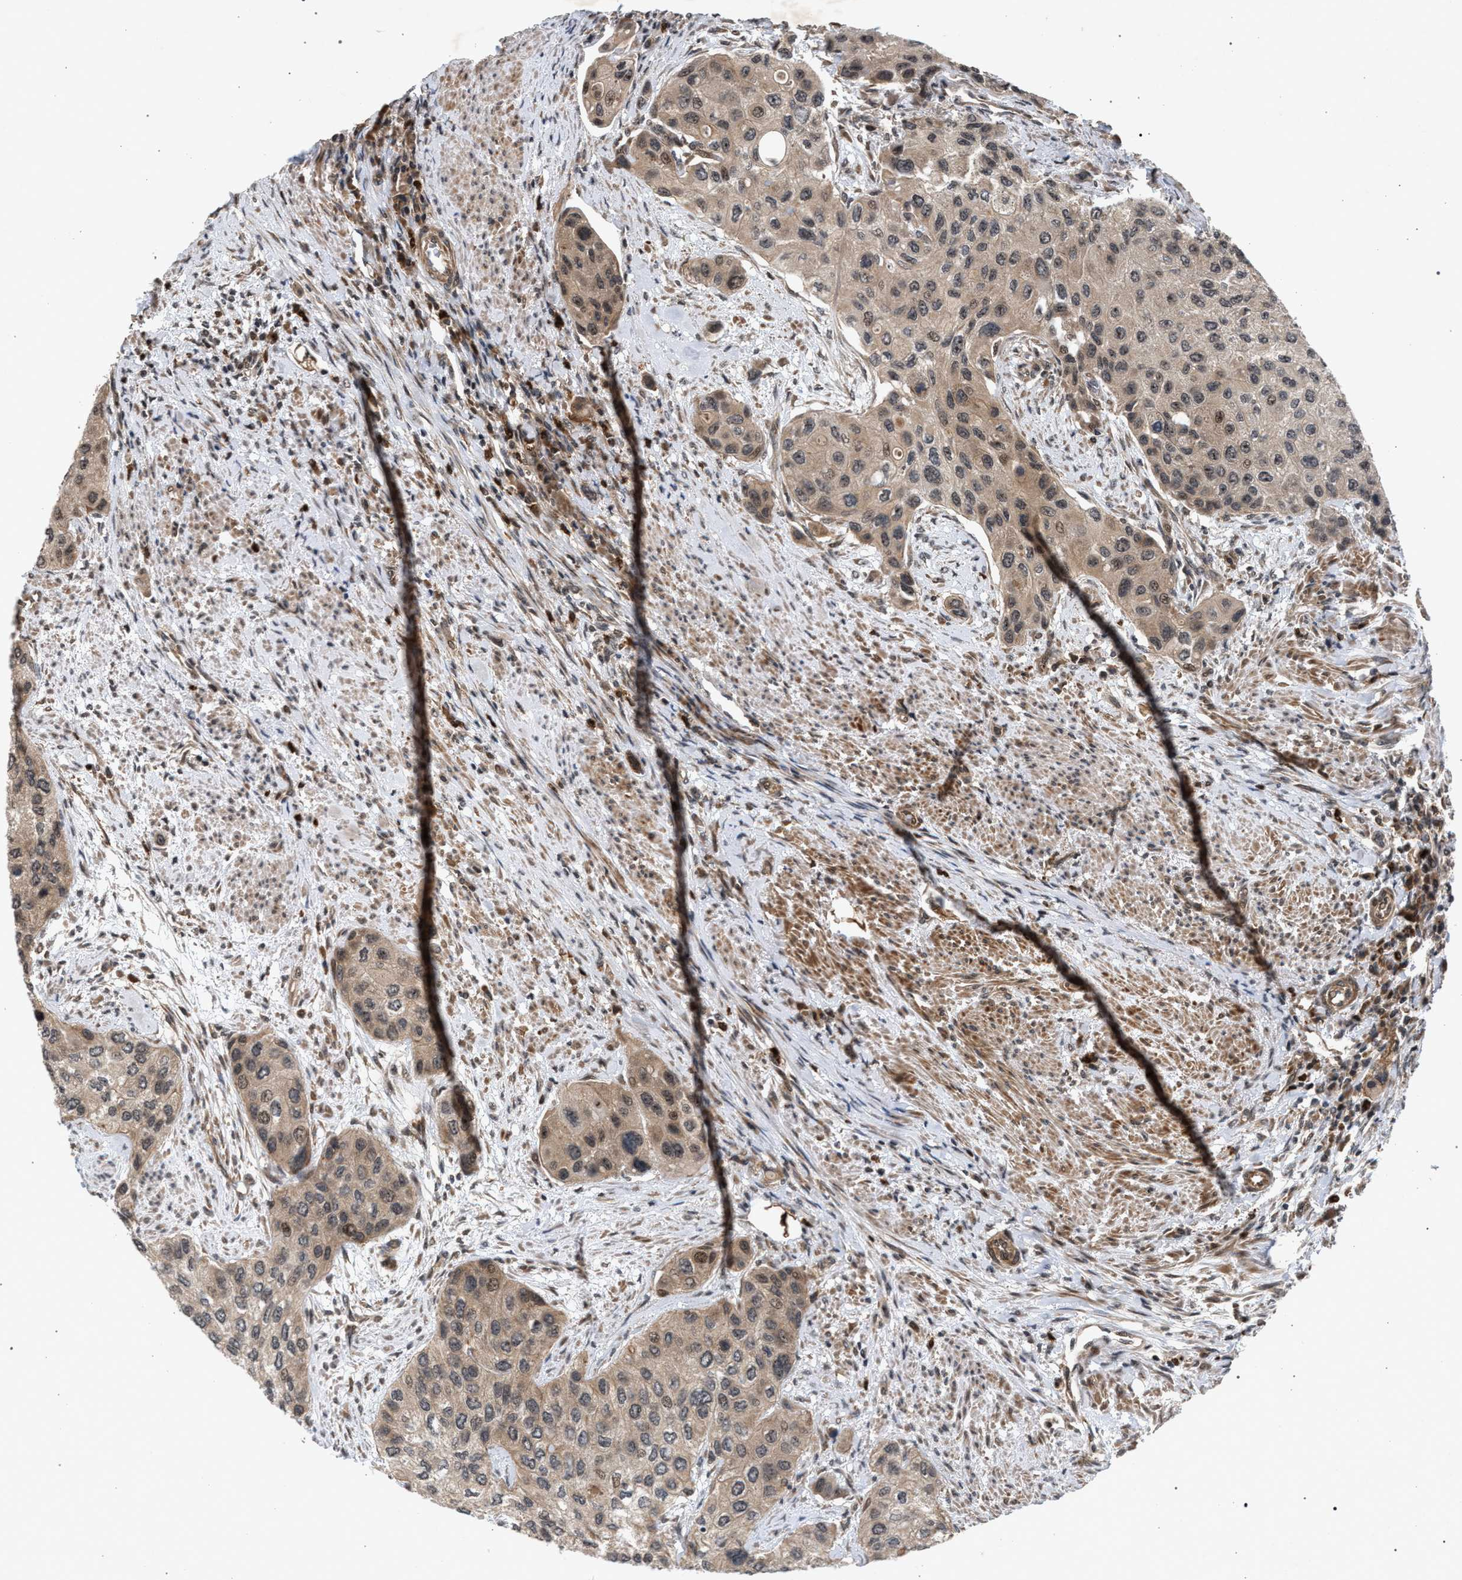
{"staining": {"intensity": "weak", "quantity": ">75%", "location": "cytoplasmic/membranous"}, "tissue": "urothelial cancer", "cell_type": "Tumor cells", "image_type": "cancer", "snomed": [{"axis": "morphology", "description": "Urothelial carcinoma, High grade"}, {"axis": "topography", "description": "Urinary bladder"}], "caption": "This image displays high-grade urothelial carcinoma stained with IHC to label a protein in brown. The cytoplasmic/membranous of tumor cells show weak positivity for the protein. Nuclei are counter-stained blue.", "gene": "IRAK4", "patient": {"sex": "female", "age": 56}}